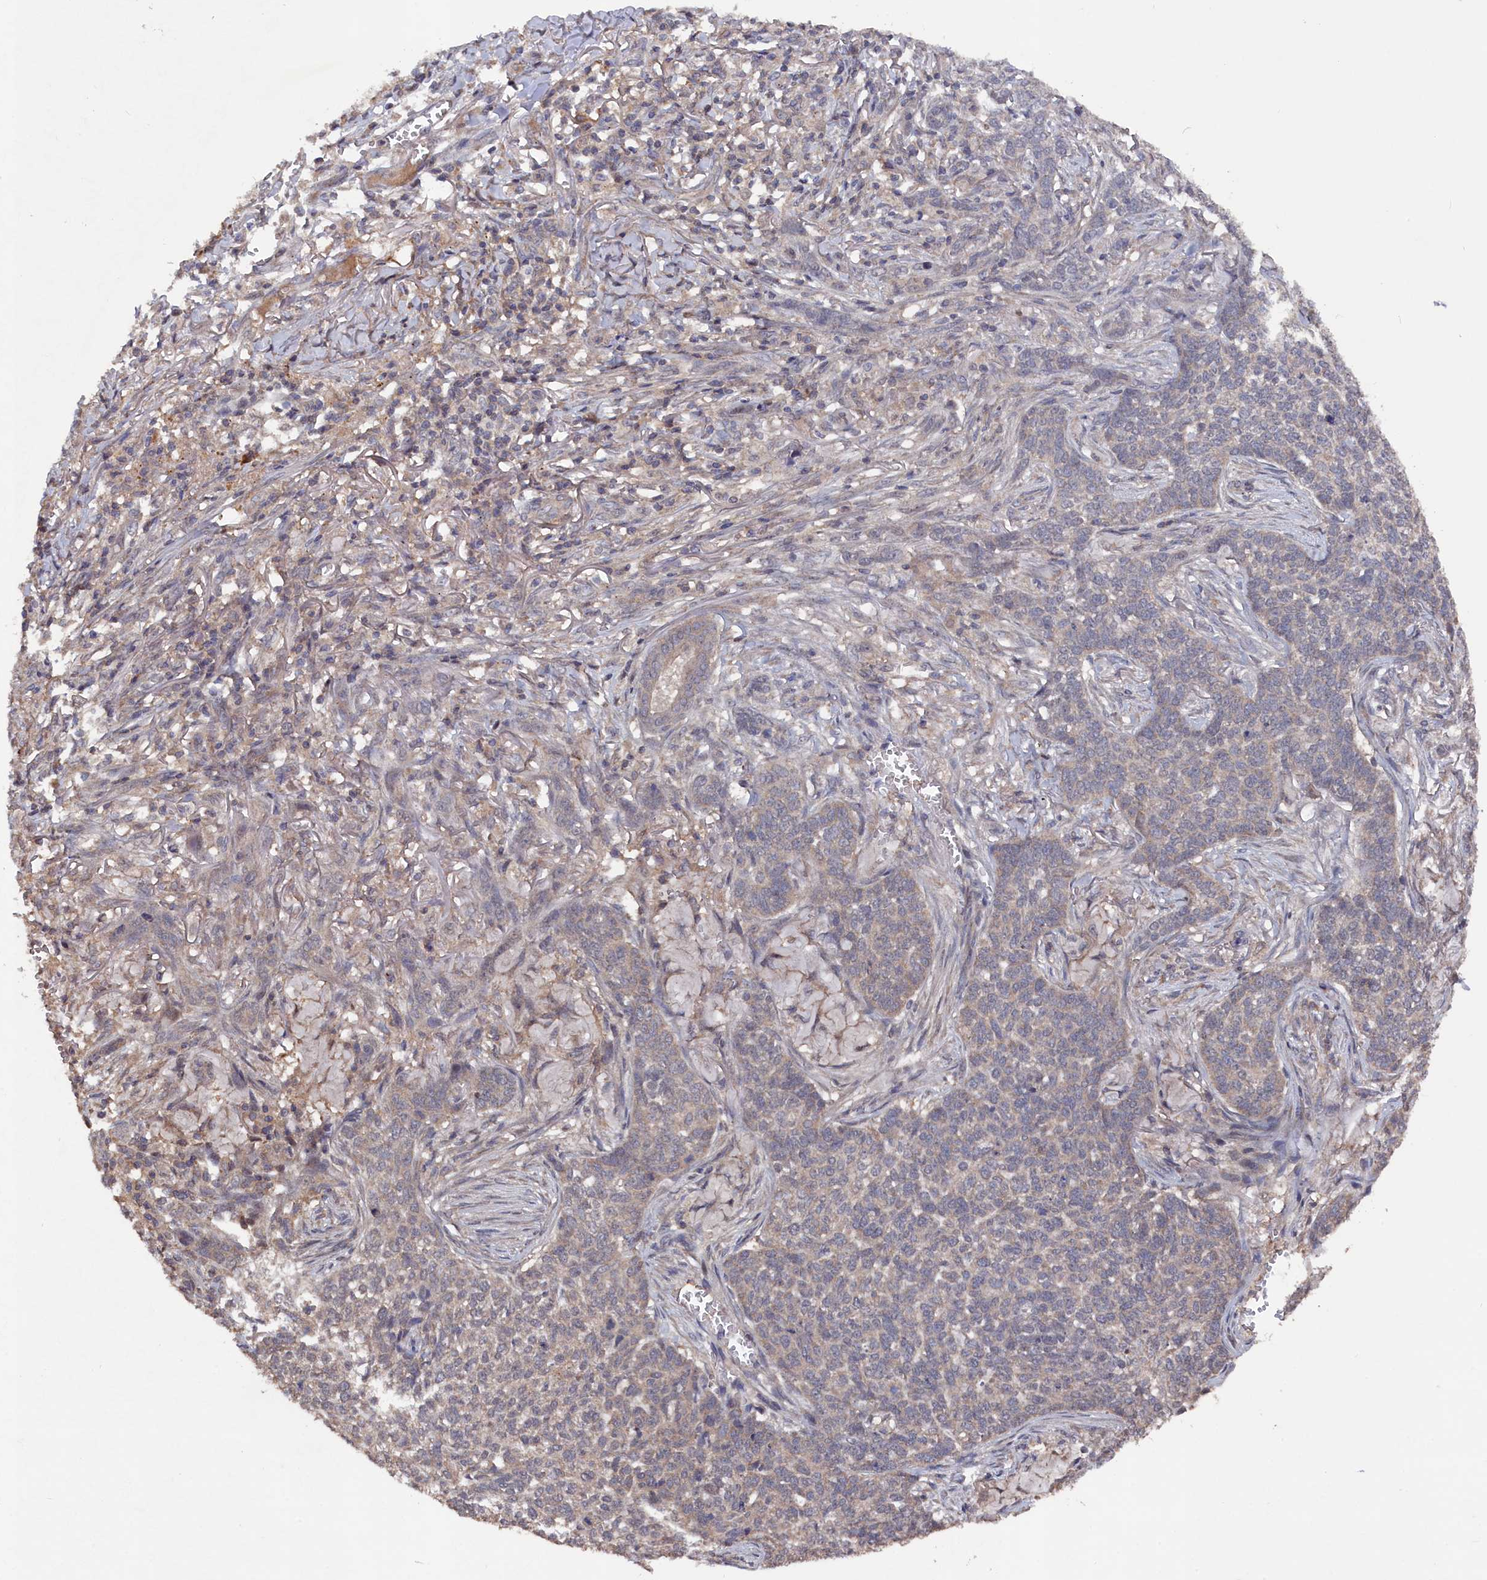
{"staining": {"intensity": "weak", "quantity": "<25%", "location": "cytoplasmic/membranous"}, "tissue": "skin cancer", "cell_type": "Tumor cells", "image_type": "cancer", "snomed": [{"axis": "morphology", "description": "Basal cell carcinoma"}, {"axis": "topography", "description": "Skin"}], "caption": "High power microscopy micrograph of an immunohistochemistry (IHC) micrograph of skin cancer, revealing no significant staining in tumor cells.", "gene": "TMC5", "patient": {"sex": "male", "age": 85}}